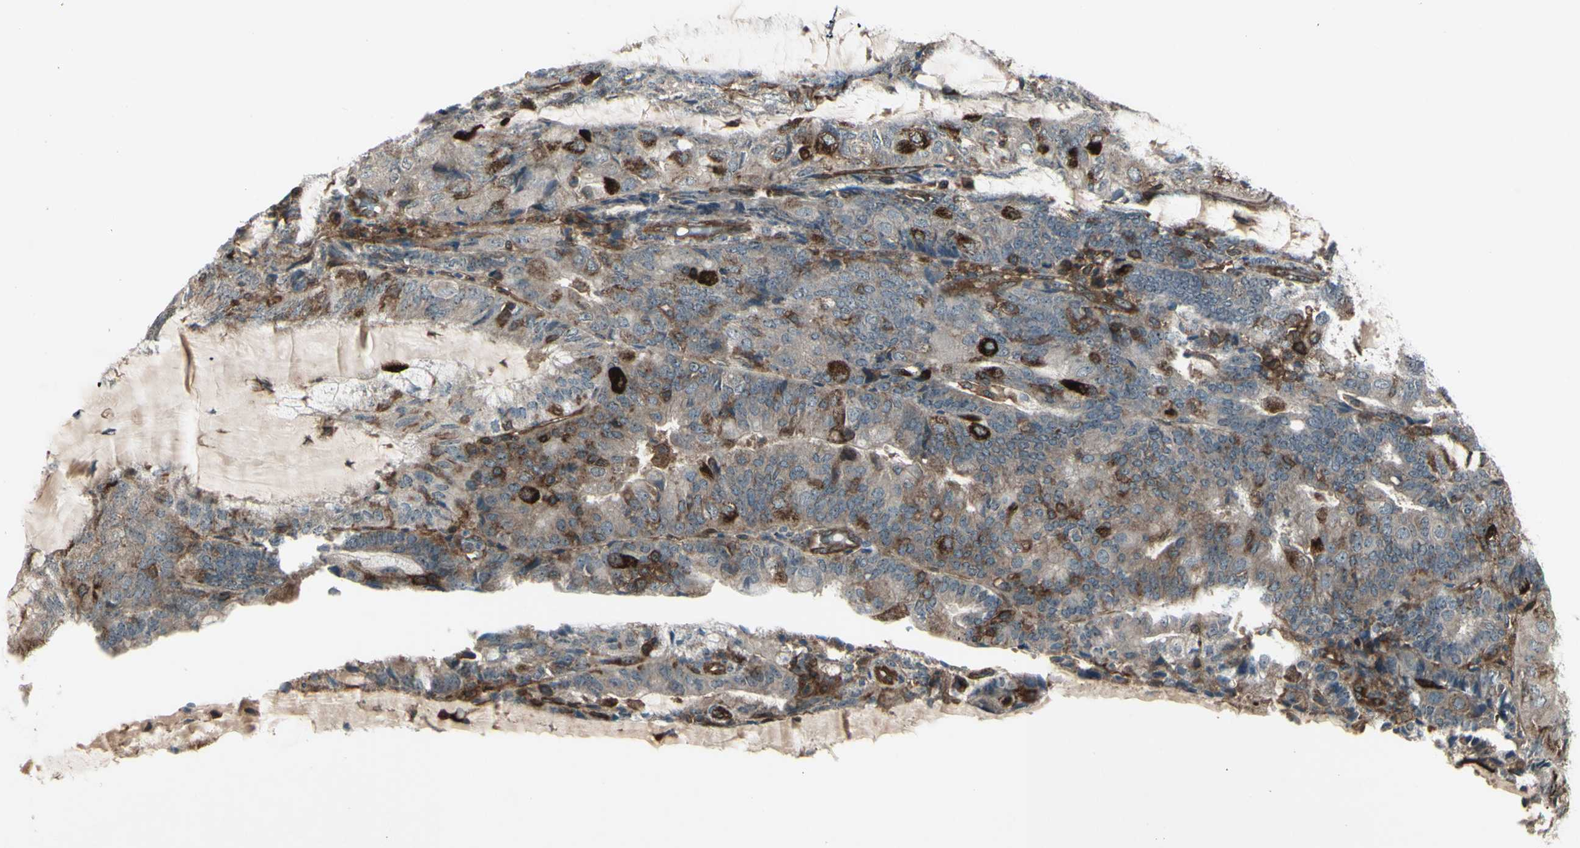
{"staining": {"intensity": "strong", "quantity": "<25%", "location": "cytoplasmic/membranous"}, "tissue": "endometrial cancer", "cell_type": "Tumor cells", "image_type": "cancer", "snomed": [{"axis": "morphology", "description": "Adenocarcinoma, NOS"}, {"axis": "topography", "description": "Endometrium"}], "caption": "A high-resolution histopathology image shows immunohistochemistry staining of endometrial cancer, which exhibits strong cytoplasmic/membranous expression in approximately <25% of tumor cells.", "gene": "FXYD5", "patient": {"sex": "female", "age": 81}}